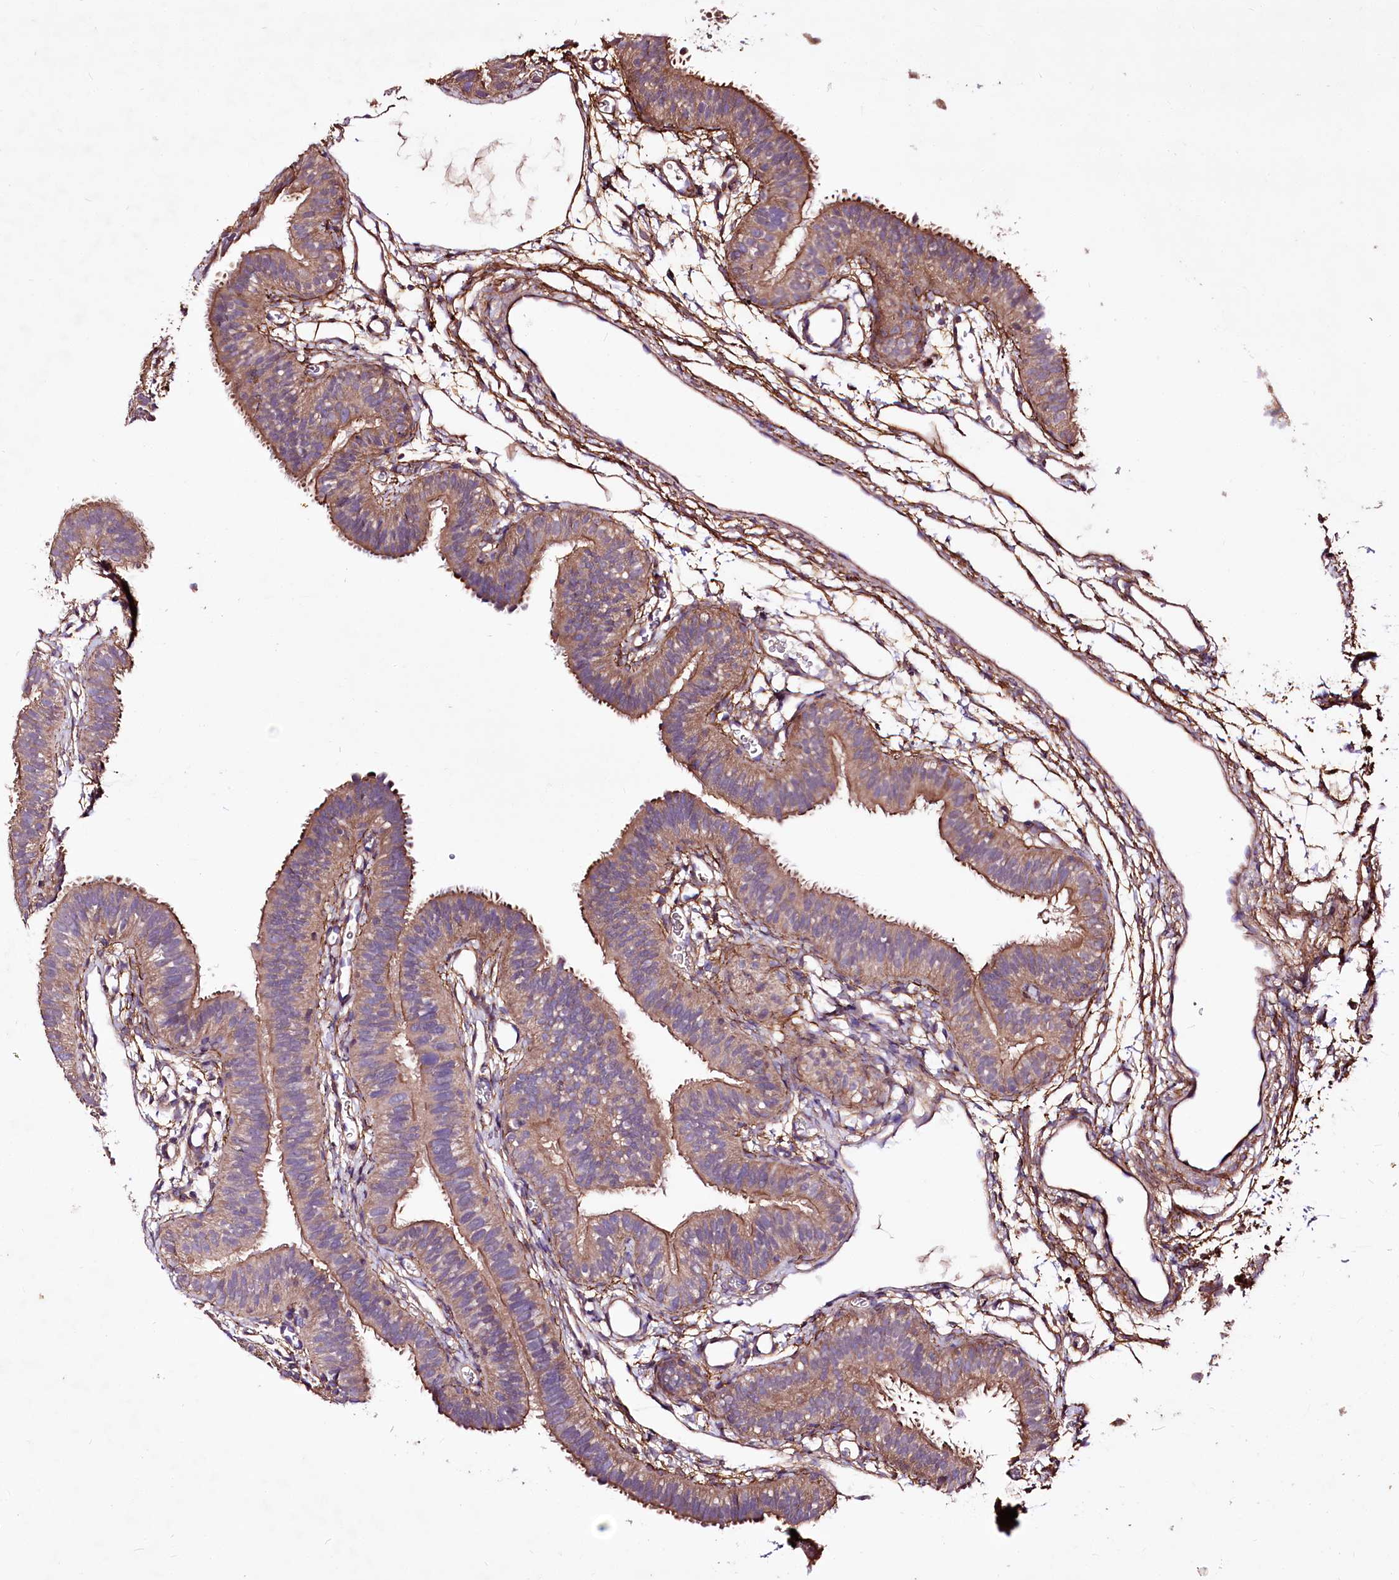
{"staining": {"intensity": "moderate", "quantity": "25%-75%", "location": "cytoplasmic/membranous"}, "tissue": "fallopian tube", "cell_type": "Glandular cells", "image_type": "normal", "snomed": [{"axis": "morphology", "description": "Normal tissue, NOS"}, {"axis": "topography", "description": "Fallopian tube"}], "caption": "Immunohistochemical staining of benign fallopian tube exhibits 25%-75% levels of moderate cytoplasmic/membranous protein expression in approximately 25%-75% of glandular cells. (IHC, brightfield microscopy, high magnification).", "gene": "WWC1", "patient": {"sex": "female", "age": 35}}